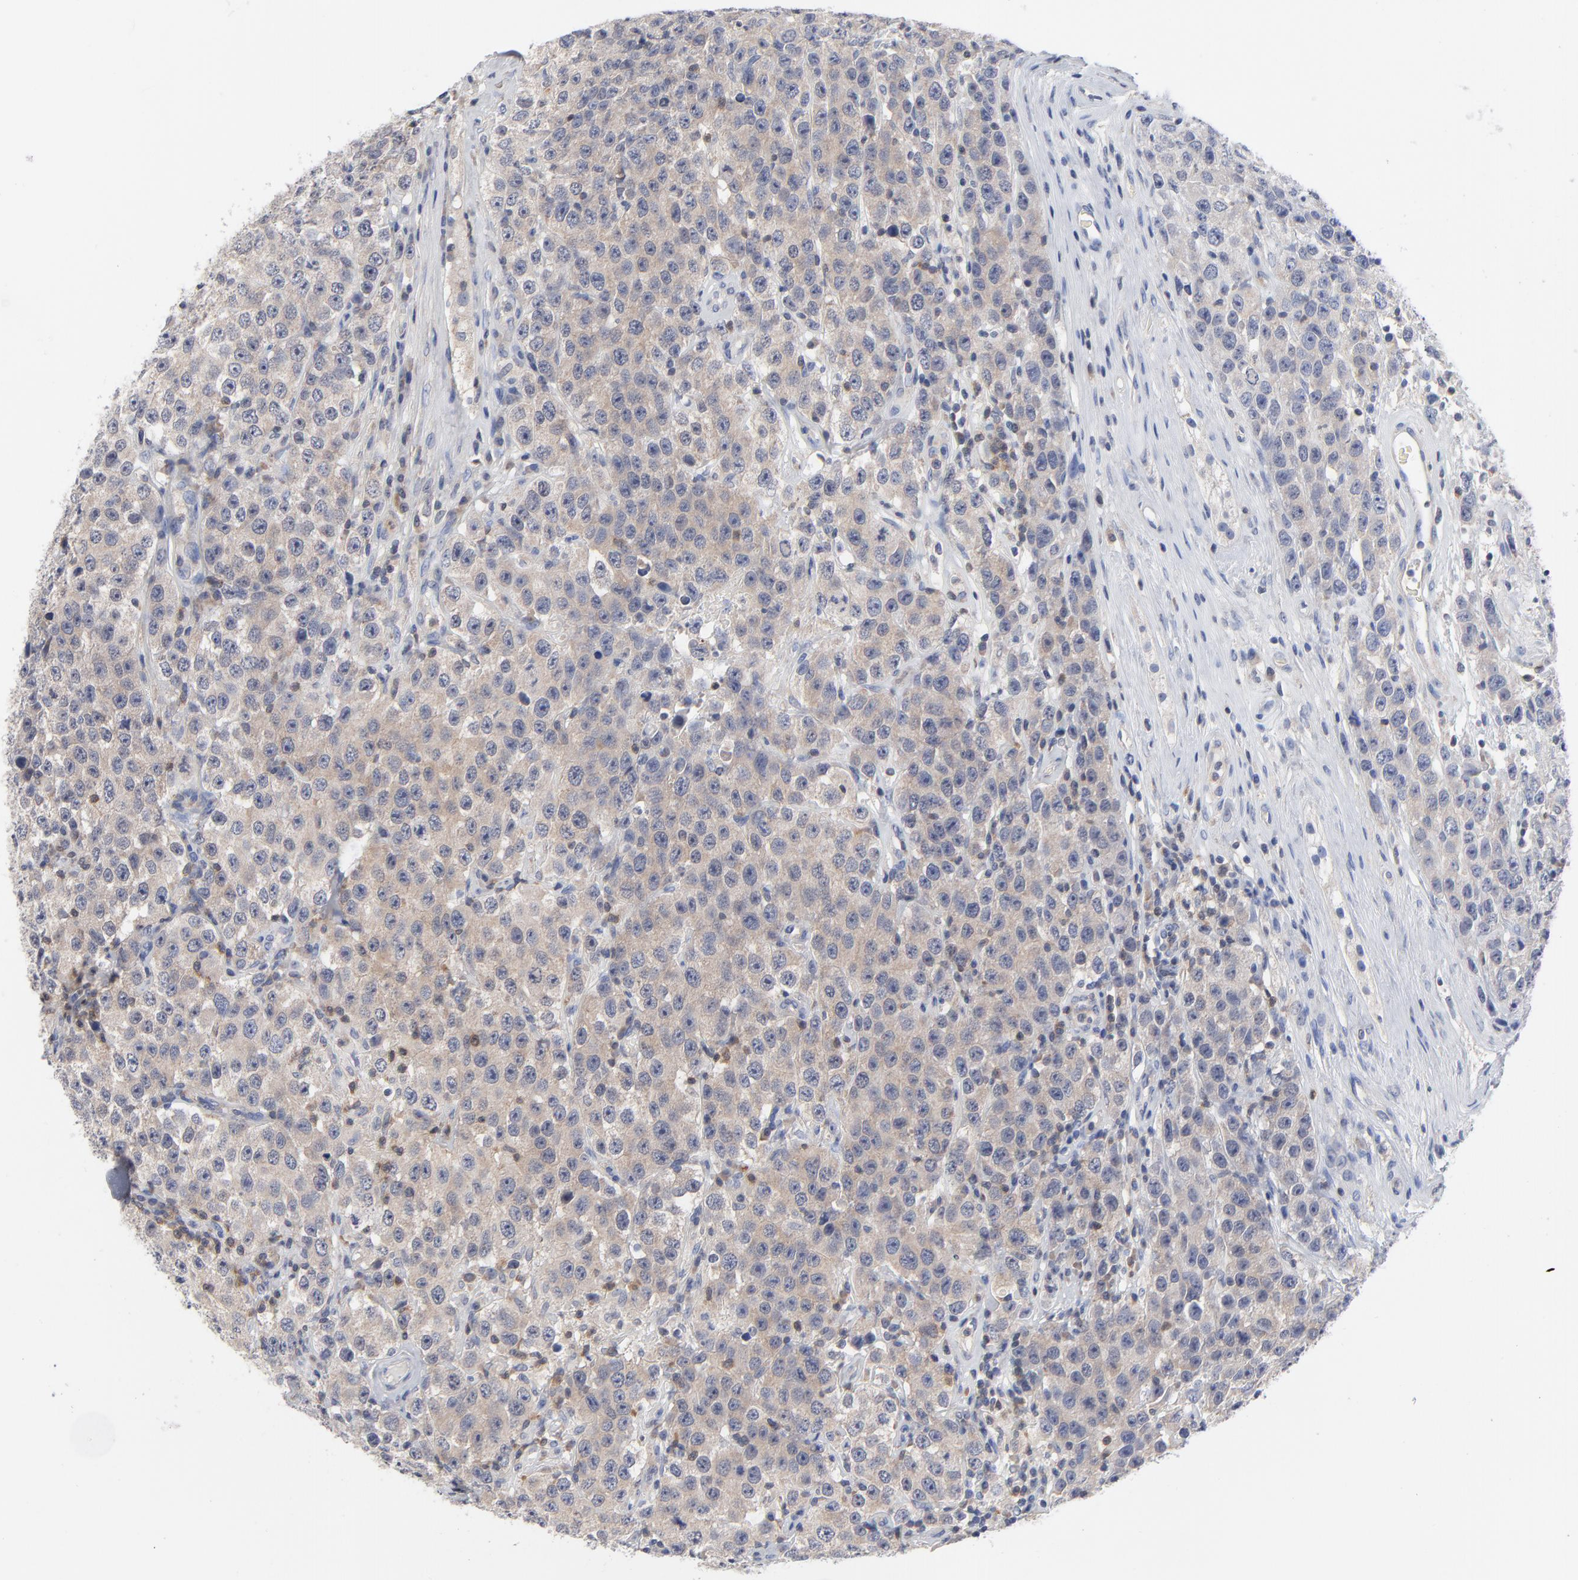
{"staining": {"intensity": "weak", "quantity": ">75%", "location": "cytoplasmic/membranous"}, "tissue": "testis cancer", "cell_type": "Tumor cells", "image_type": "cancer", "snomed": [{"axis": "morphology", "description": "Seminoma, NOS"}, {"axis": "topography", "description": "Testis"}], "caption": "Testis seminoma tissue shows weak cytoplasmic/membranous staining in about >75% of tumor cells", "gene": "CAB39L", "patient": {"sex": "male", "age": 52}}